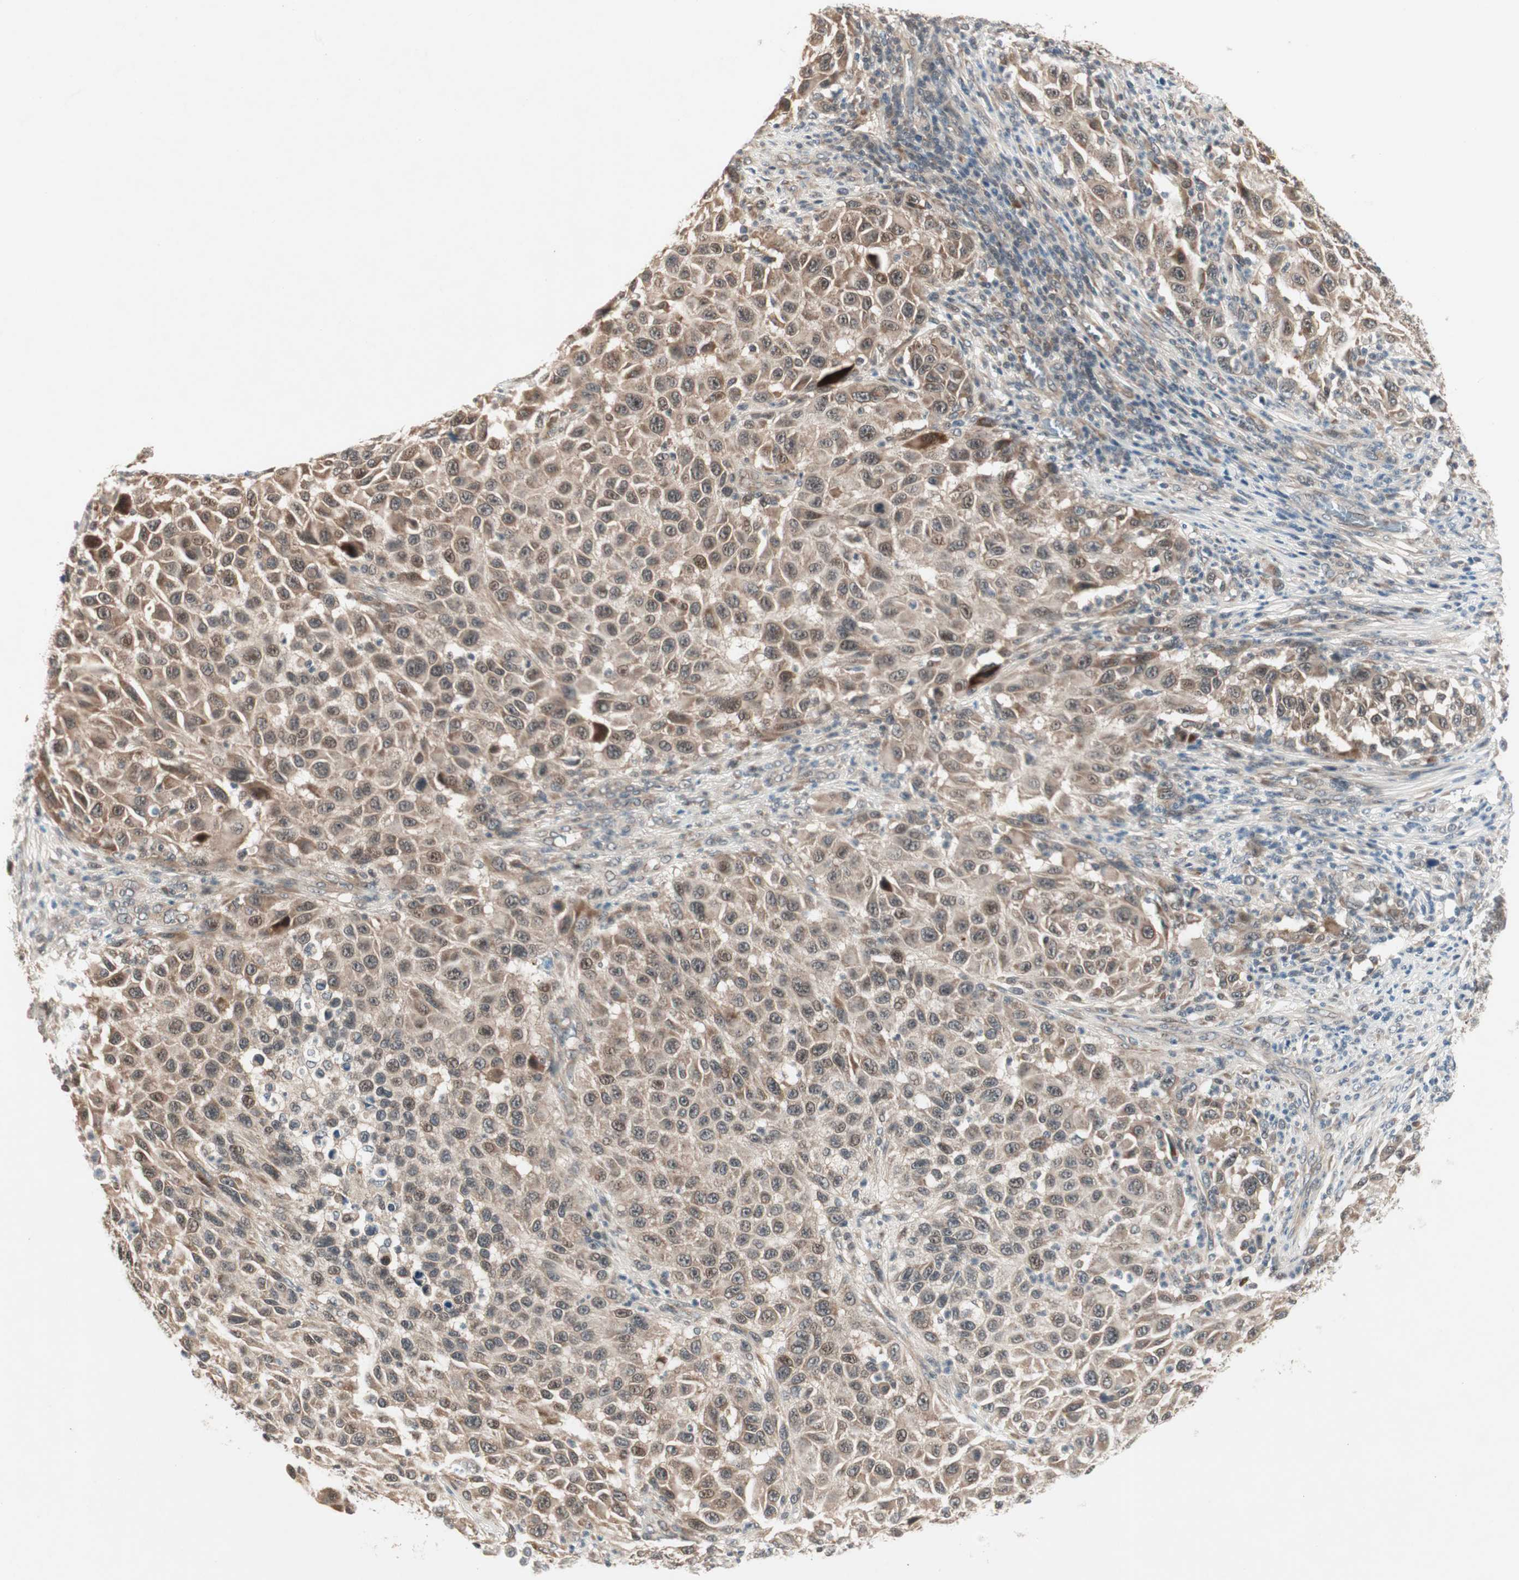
{"staining": {"intensity": "weak", "quantity": ">75%", "location": "cytoplasmic/membranous,nuclear"}, "tissue": "melanoma", "cell_type": "Tumor cells", "image_type": "cancer", "snomed": [{"axis": "morphology", "description": "Malignant melanoma, Metastatic site"}, {"axis": "topography", "description": "Lymph node"}], "caption": "Malignant melanoma (metastatic site) stained for a protein (brown) exhibits weak cytoplasmic/membranous and nuclear positive positivity in approximately >75% of tumor cells.", "gene": "PGBD1", "patient": {"sex": "male", "age": 61}}